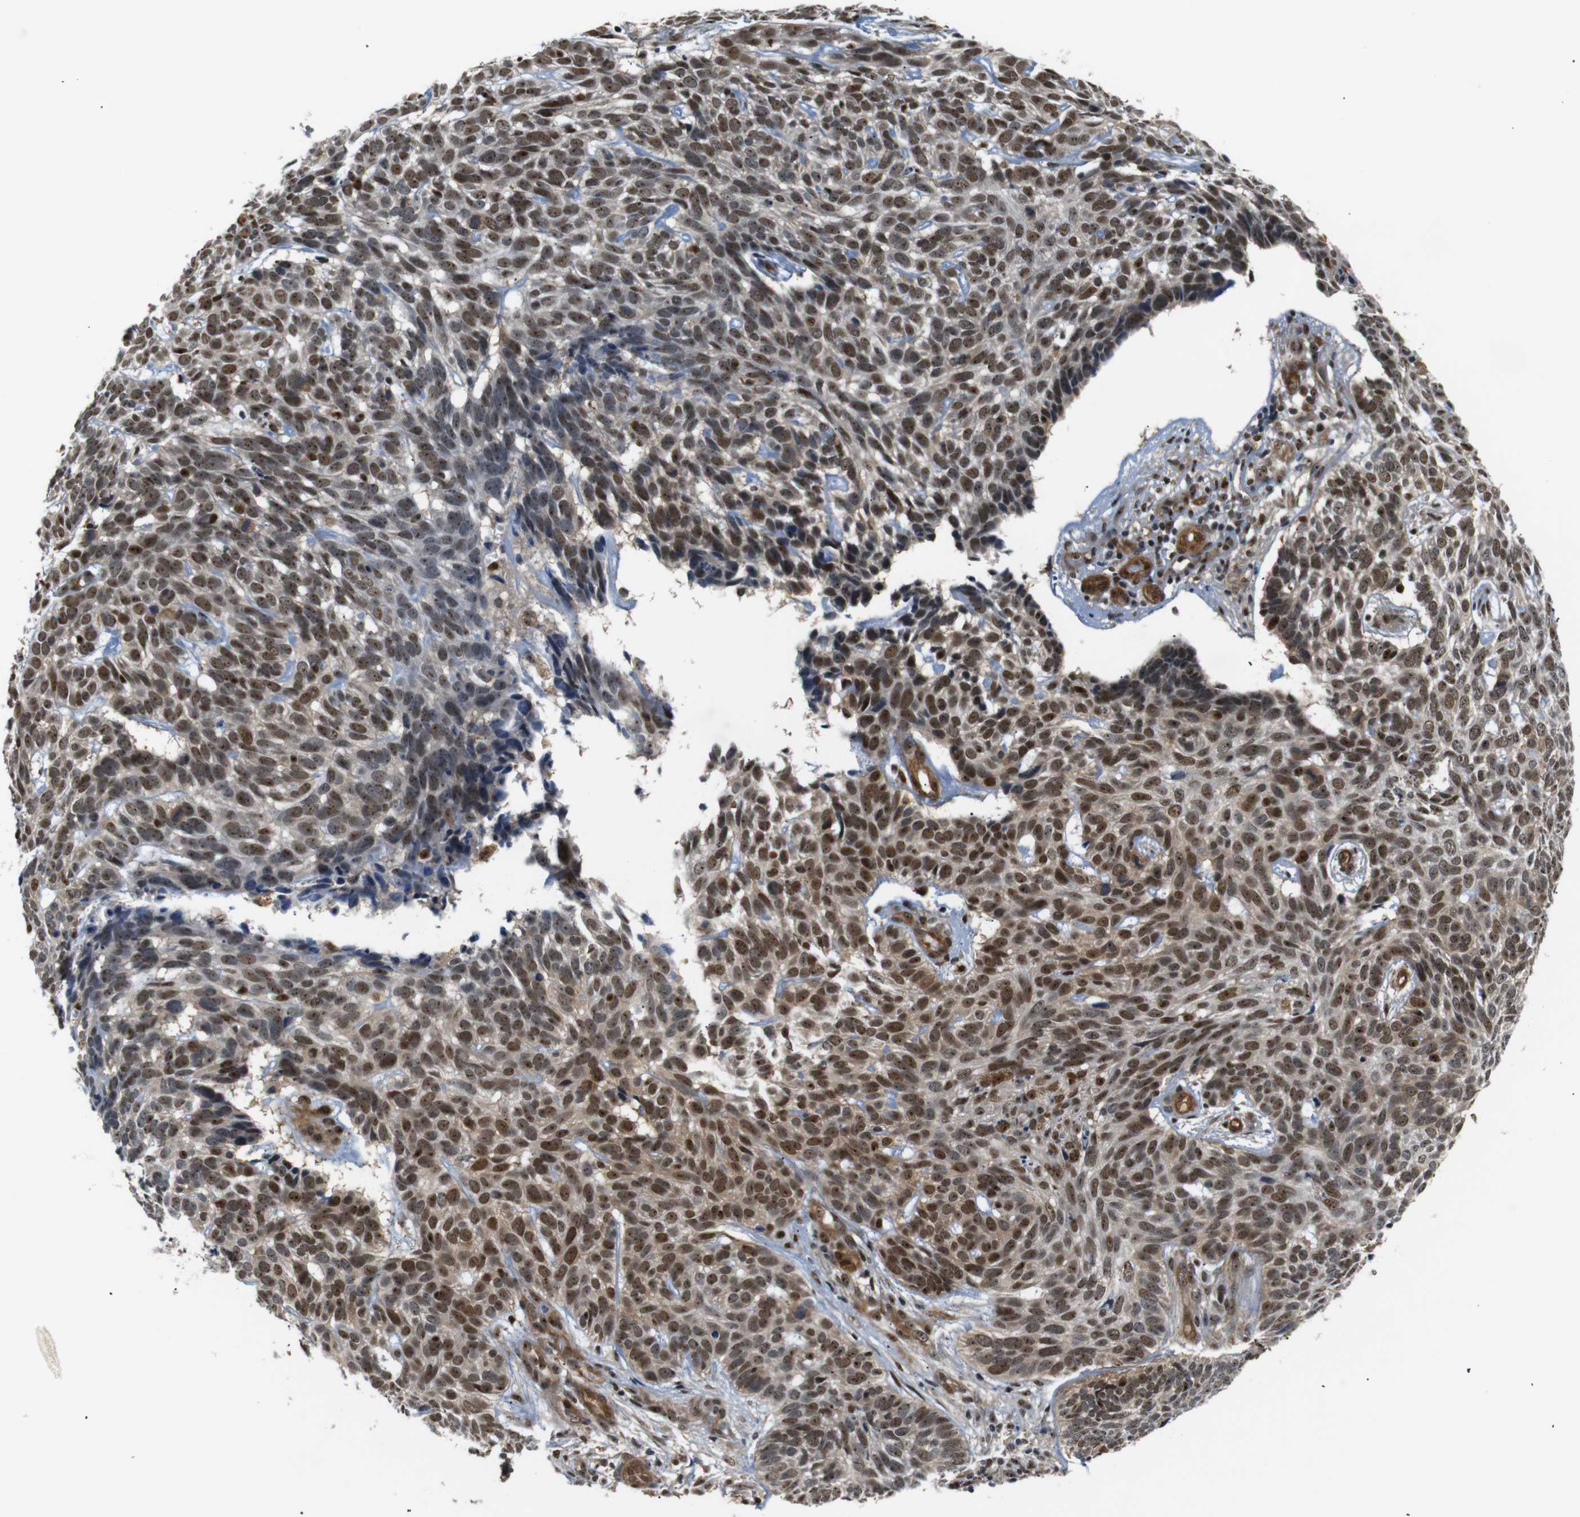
{"staining": {"intensity": "strong", "quantity": "25%-75%", "location": "nuclear"}, "tissue": "skin cancer", "cell_type": "Tumor cells", "image_type": "cancer", "snomed": [{"axis": "morphology", "description": "Basal cell carcinoma"}, {"axis": "topography", "description": "Skin"}], "caption": "Immunohistochemistry (IHC) image of neoplastic tissue: human skin cancer stained using immunohistochemistry reveals high levels of strong protein expression localized specifically in the nuclear of tumor cells, appearing as a nuclear brown color.", "gene": "PARN", "patient": {"sex": "male", "age": 87}}